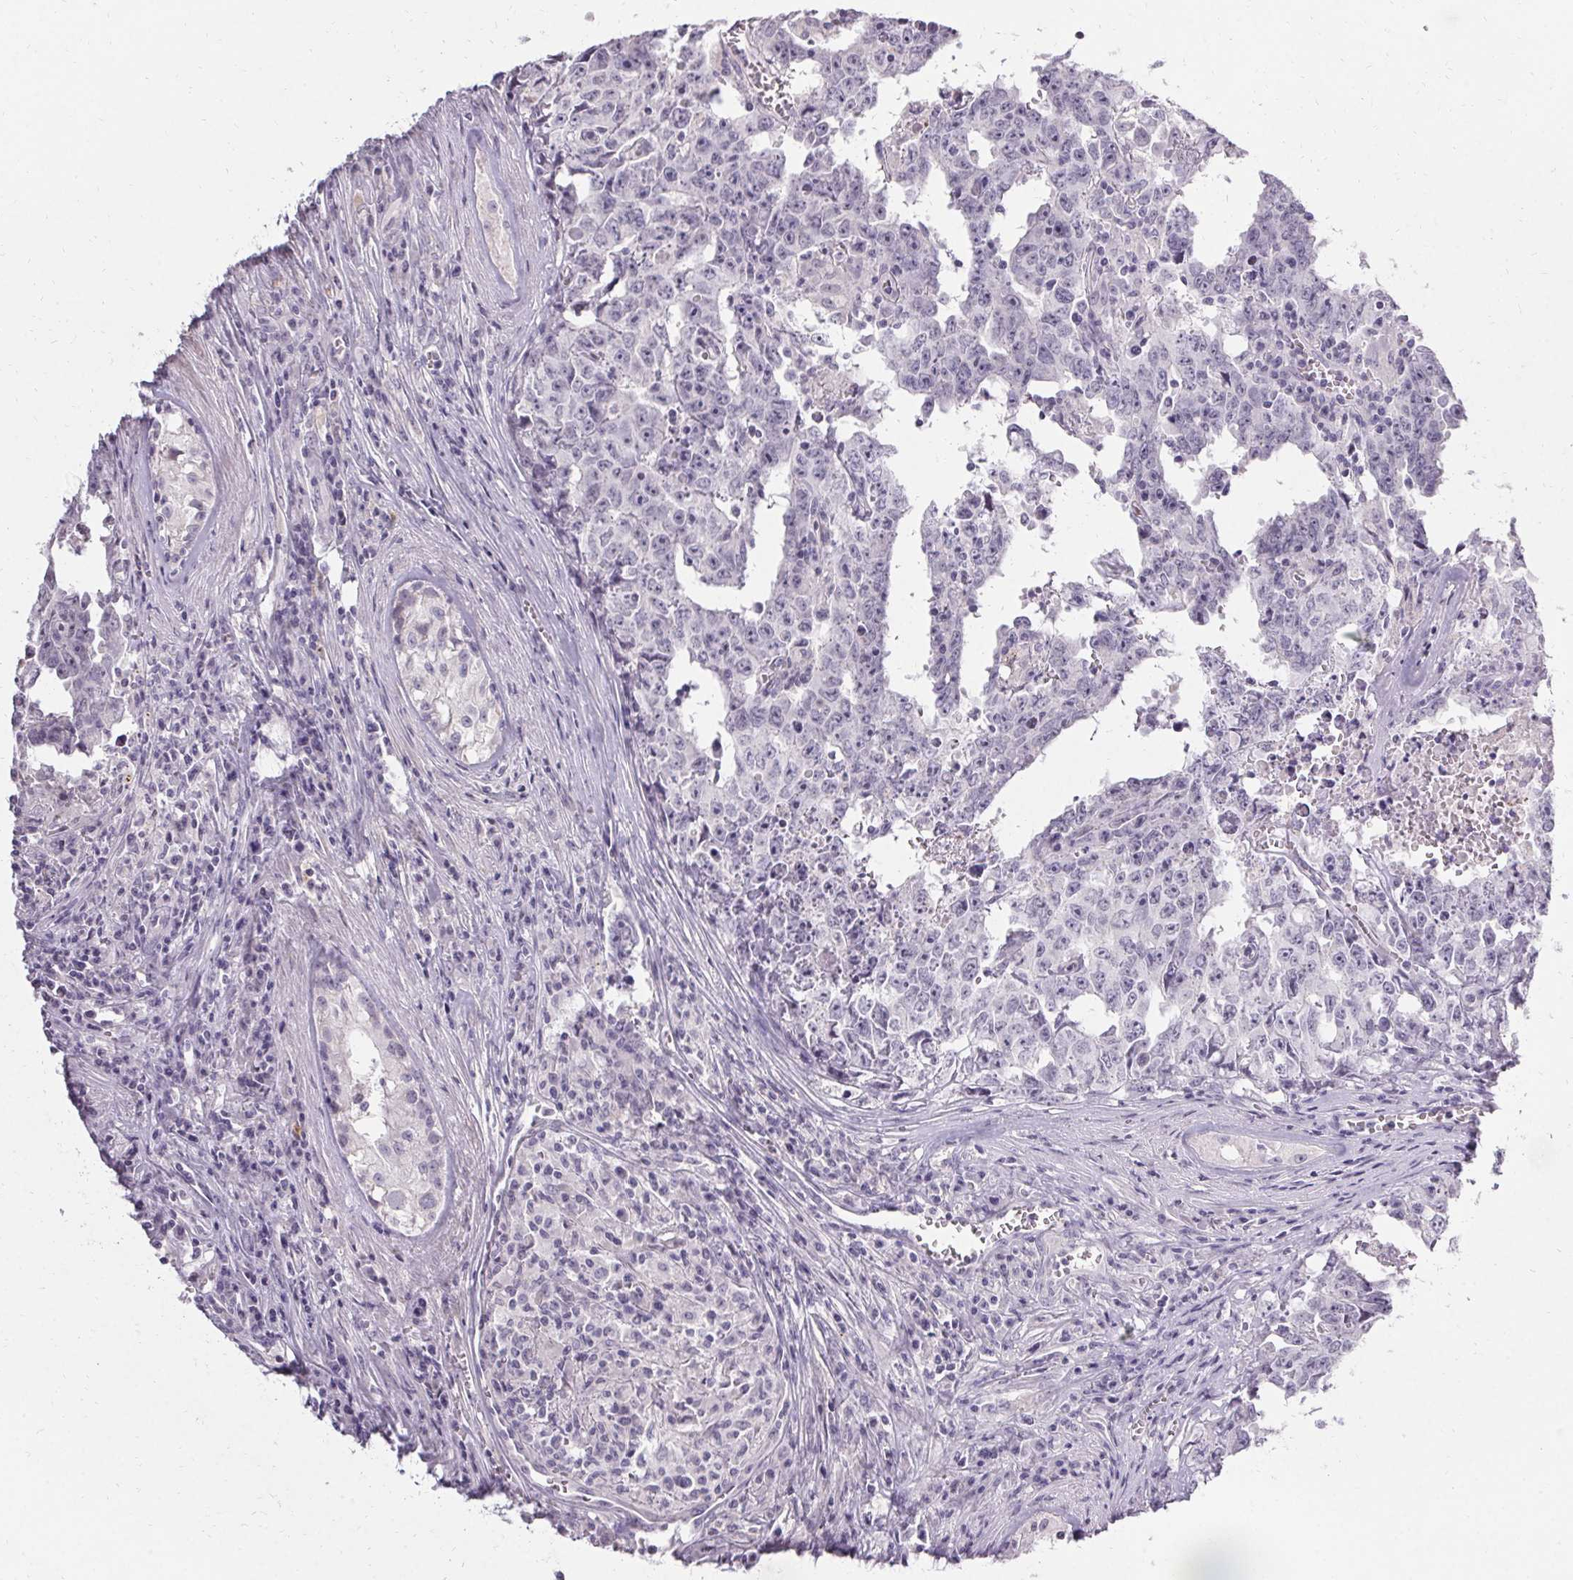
{"staining": {"intensity": "negative", "quantity": "none", "location": "none"}, "tissue": "testis cancer", "cell_type": "Tumor cells", "image_type": "cancer", "snomed": [{"axis": "morphology", "description": "Carcinoma, Embryonal, NOS"}, {"axis": "topography", "description": "Testis"}], "caption": "An immunohistochemistry (IHC) image of testis cancer is shown. There is no staining in tumor cells of testis cancer.", "gene": "PMEL", "patient": {"sex": "male", "age": 22}}